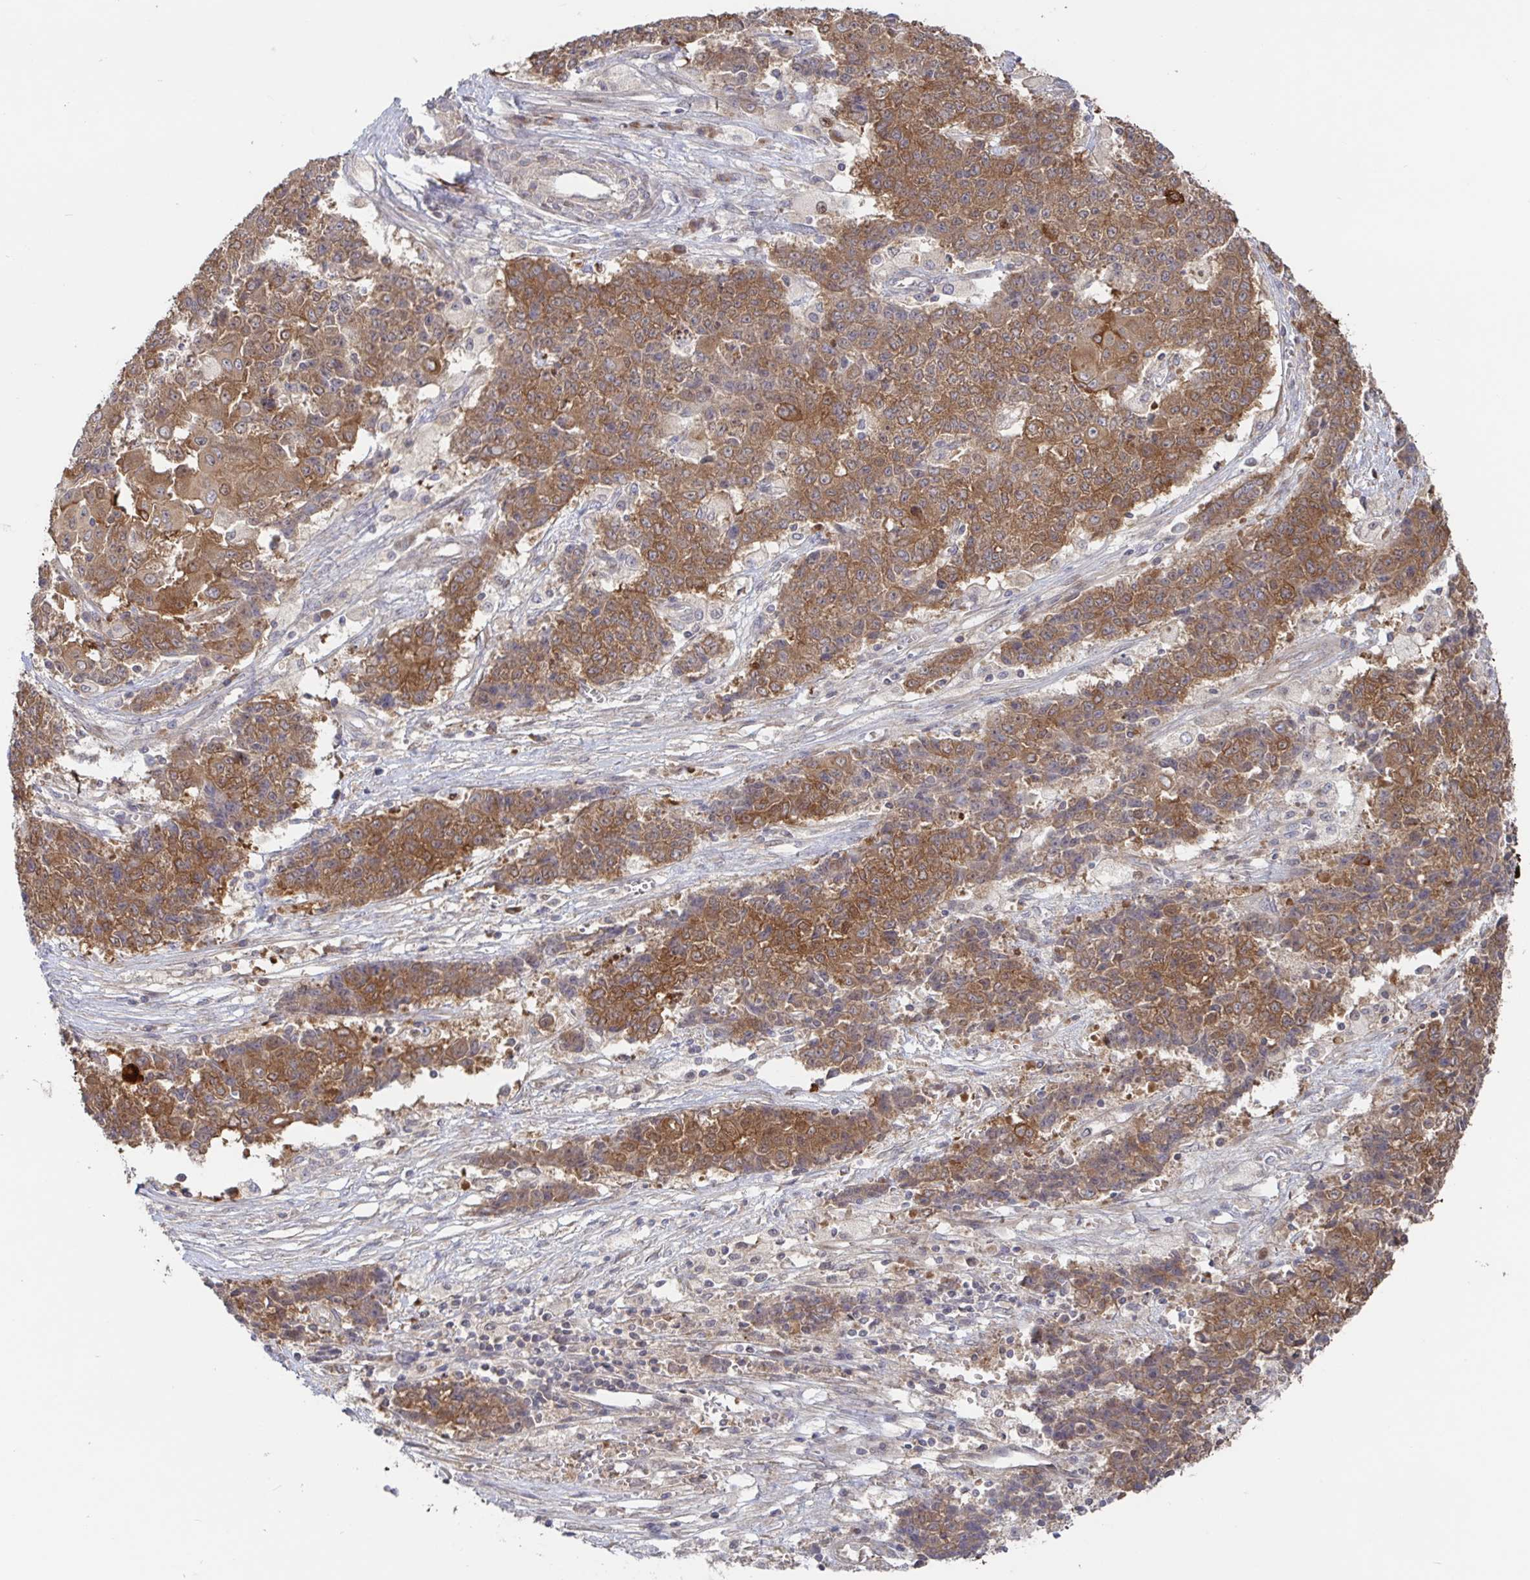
{"staining": {"intensity": "moderate", "quantity": ">75%", "location": "cytoplasmic/membranous"}, "tissue": "ovarian cancer", "cell_type": "Tumor cells", "image_type": "cancer", "snomed": [{"axis": "morphology", "description": "Carcinoma, endometroid"}, {"axis": "topography", "description": "Ovary"}], "caption": "Tumor cells demonstrate moderate cytoplasmic/membranous positivity in about >75% of cells in ovarian cancer (endometroid carcinoma).", "gene": "AACS", "patient": {"sex": "female", "age": 42}}